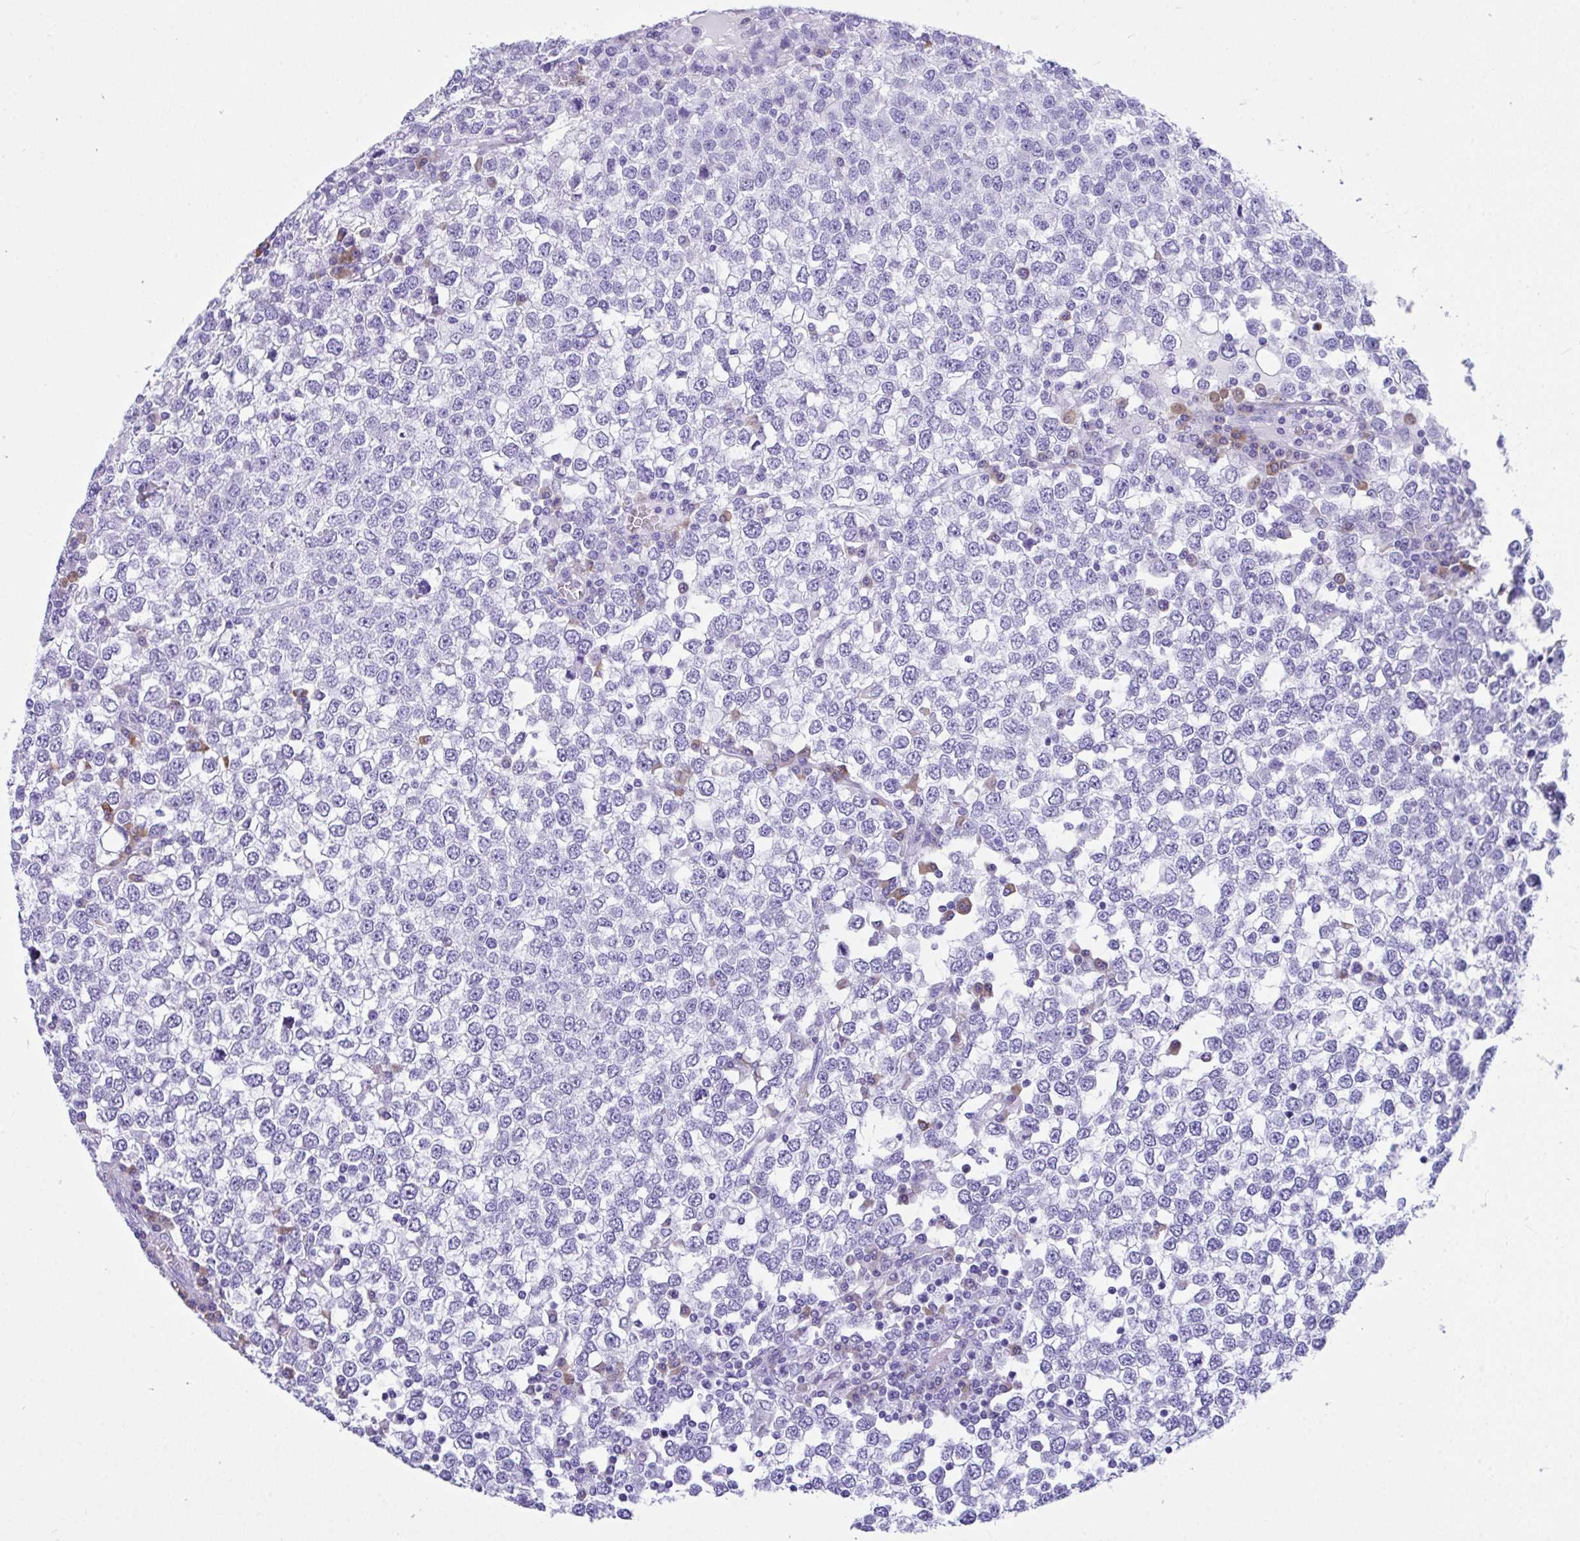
{"staining": {"intensity": "negative", "quantity": "none", "location": "none"}, "tissue": "testis cancer", "cell_type": "Tumor cells", "image_type": "cancer", "snomed": [{"axis": "morphology", "description": "Seminoma, NOS"}, {"axis": "topography", "description": "Testis"}], "caption": "Immunohistochemical staining of human testis seminoma exhibits no significant expression in tumor cells.", "gene": "BEST4", "patient": {"sex": "male", "age": 65}}